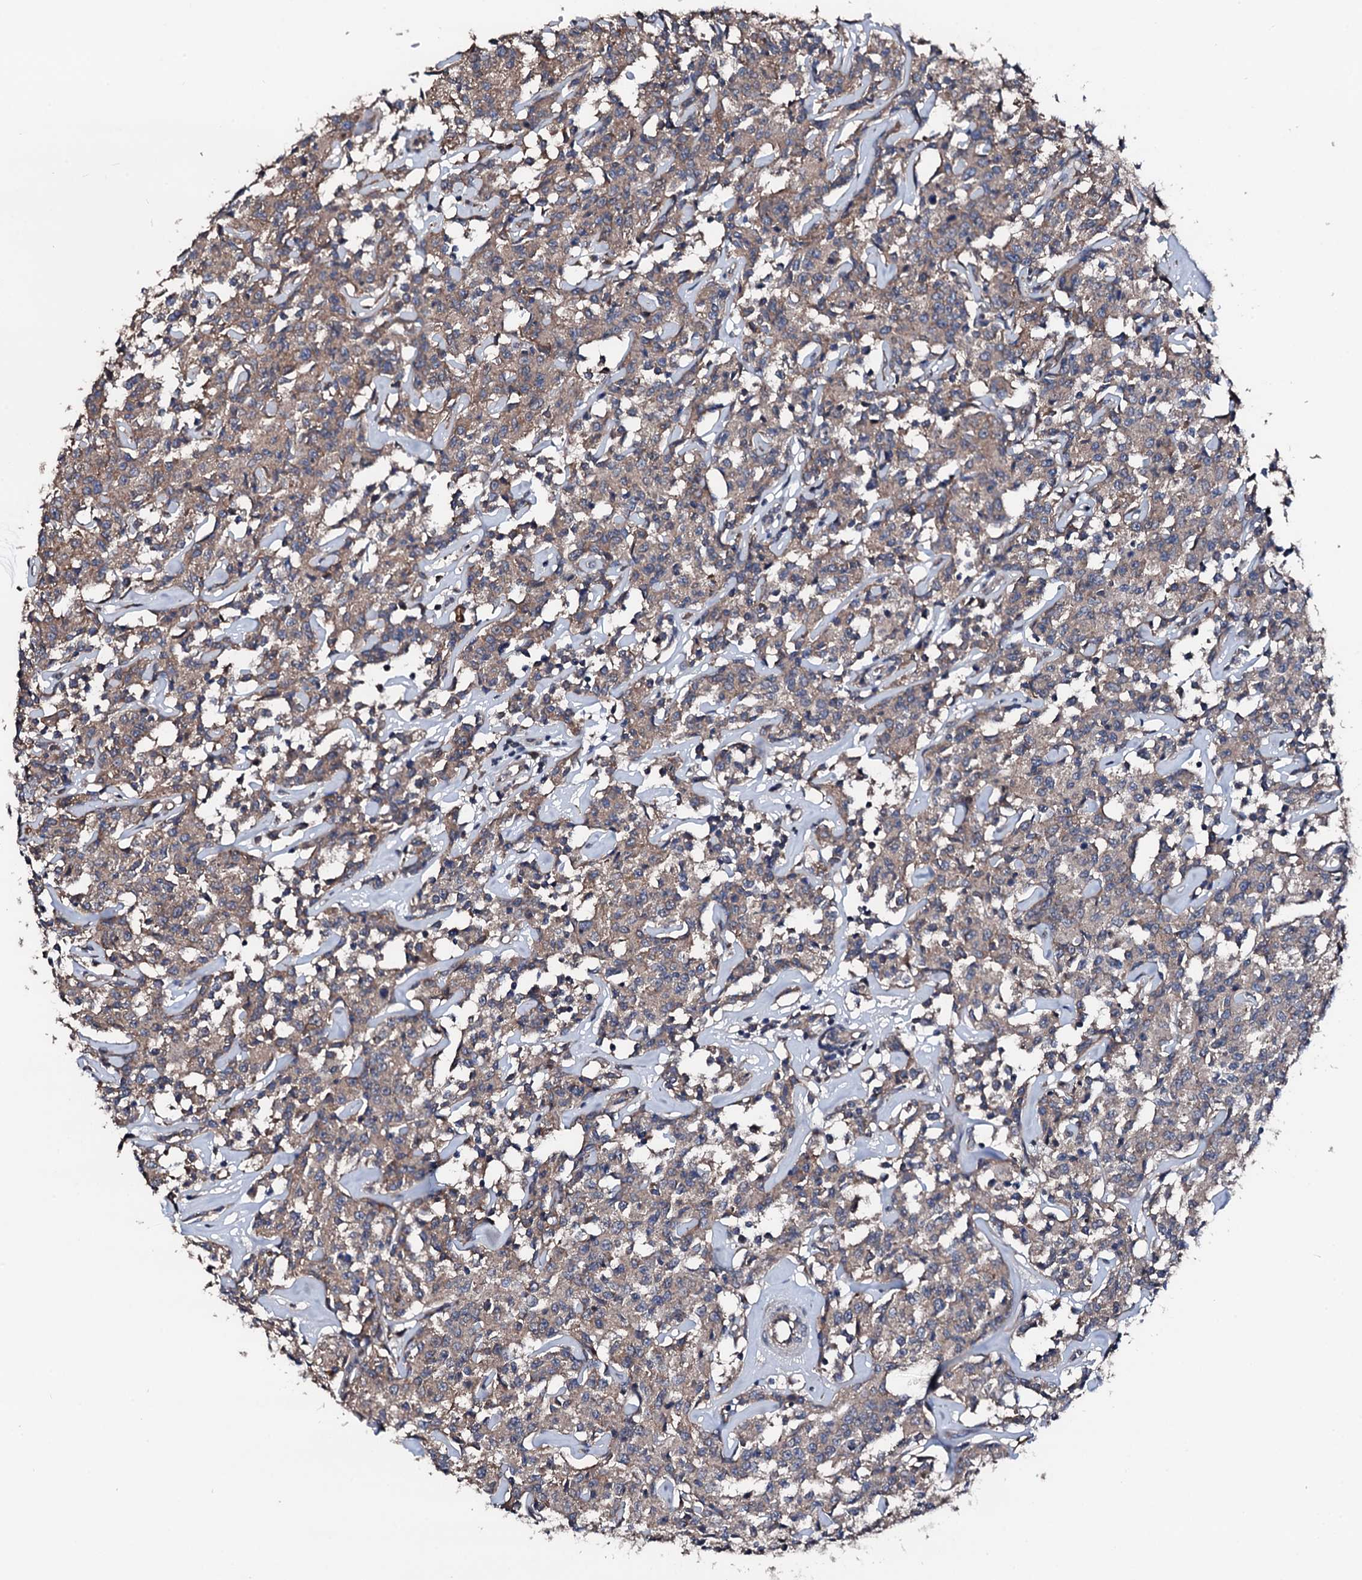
{"staining": {"intensity": "weak", "quantity": "25%-75%", "location": "cytoplasmic/membranous"}, "tissue": "lymphoma", "cell_type": "Tumor cells", "image_type": "cancer", "snomed": [{"axis": "morphology", "description": "Malignant lymphoma, non-Hodgkin's type, Low grade"}, {"axis": "topography", "description": "Small intestine"}], "caption": "Protein staining of lymphoma tissue demonstrates weak cytoplasmic/membranous staining in about 25%-75% of tumor cells.", "gene": "TRAFD1", "patient": {"sex": "female", "age": 59}}